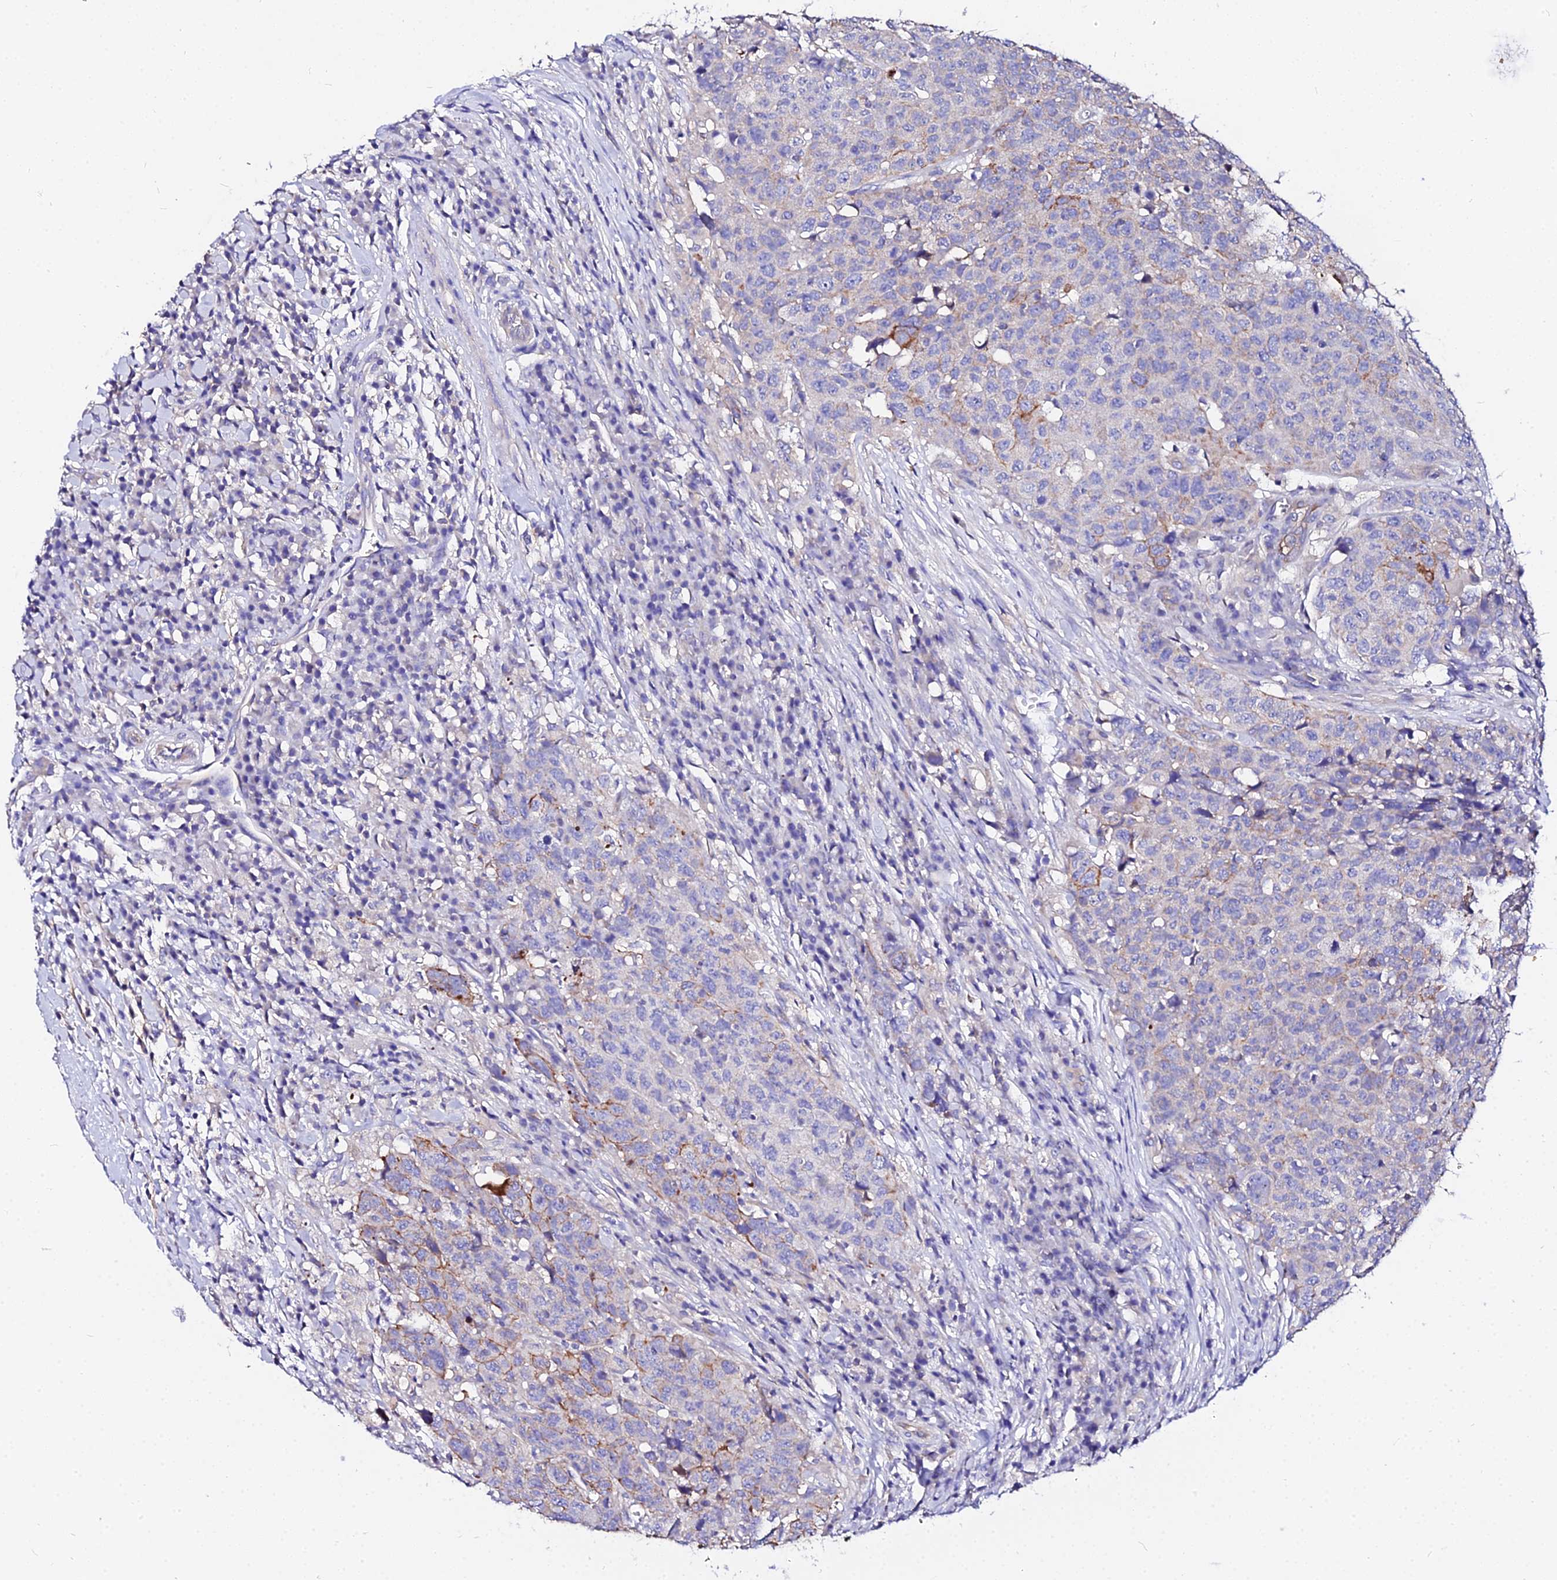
{"staining": {"intensity": "moderate", "quantity": "<25%", "location": "cytoplasmic/membranous"}, "tissue": "head and neck cancer", "cell_type": "Tumor cells", "image_type": "cancer", "snomed": [{"axis": "morphology", "description": "Squamous cell carcinoma, NOS"}, {"axis": "topography", "description": "Head-Neck"}], "caption": "Moderate cytoplasmic/membranous protein positivity is present in approximately <25% of tumor cells in head and neck squamous cell carcinoma.", "gene": "DAW1", "patient": {"sex": "male", "age": 66}}